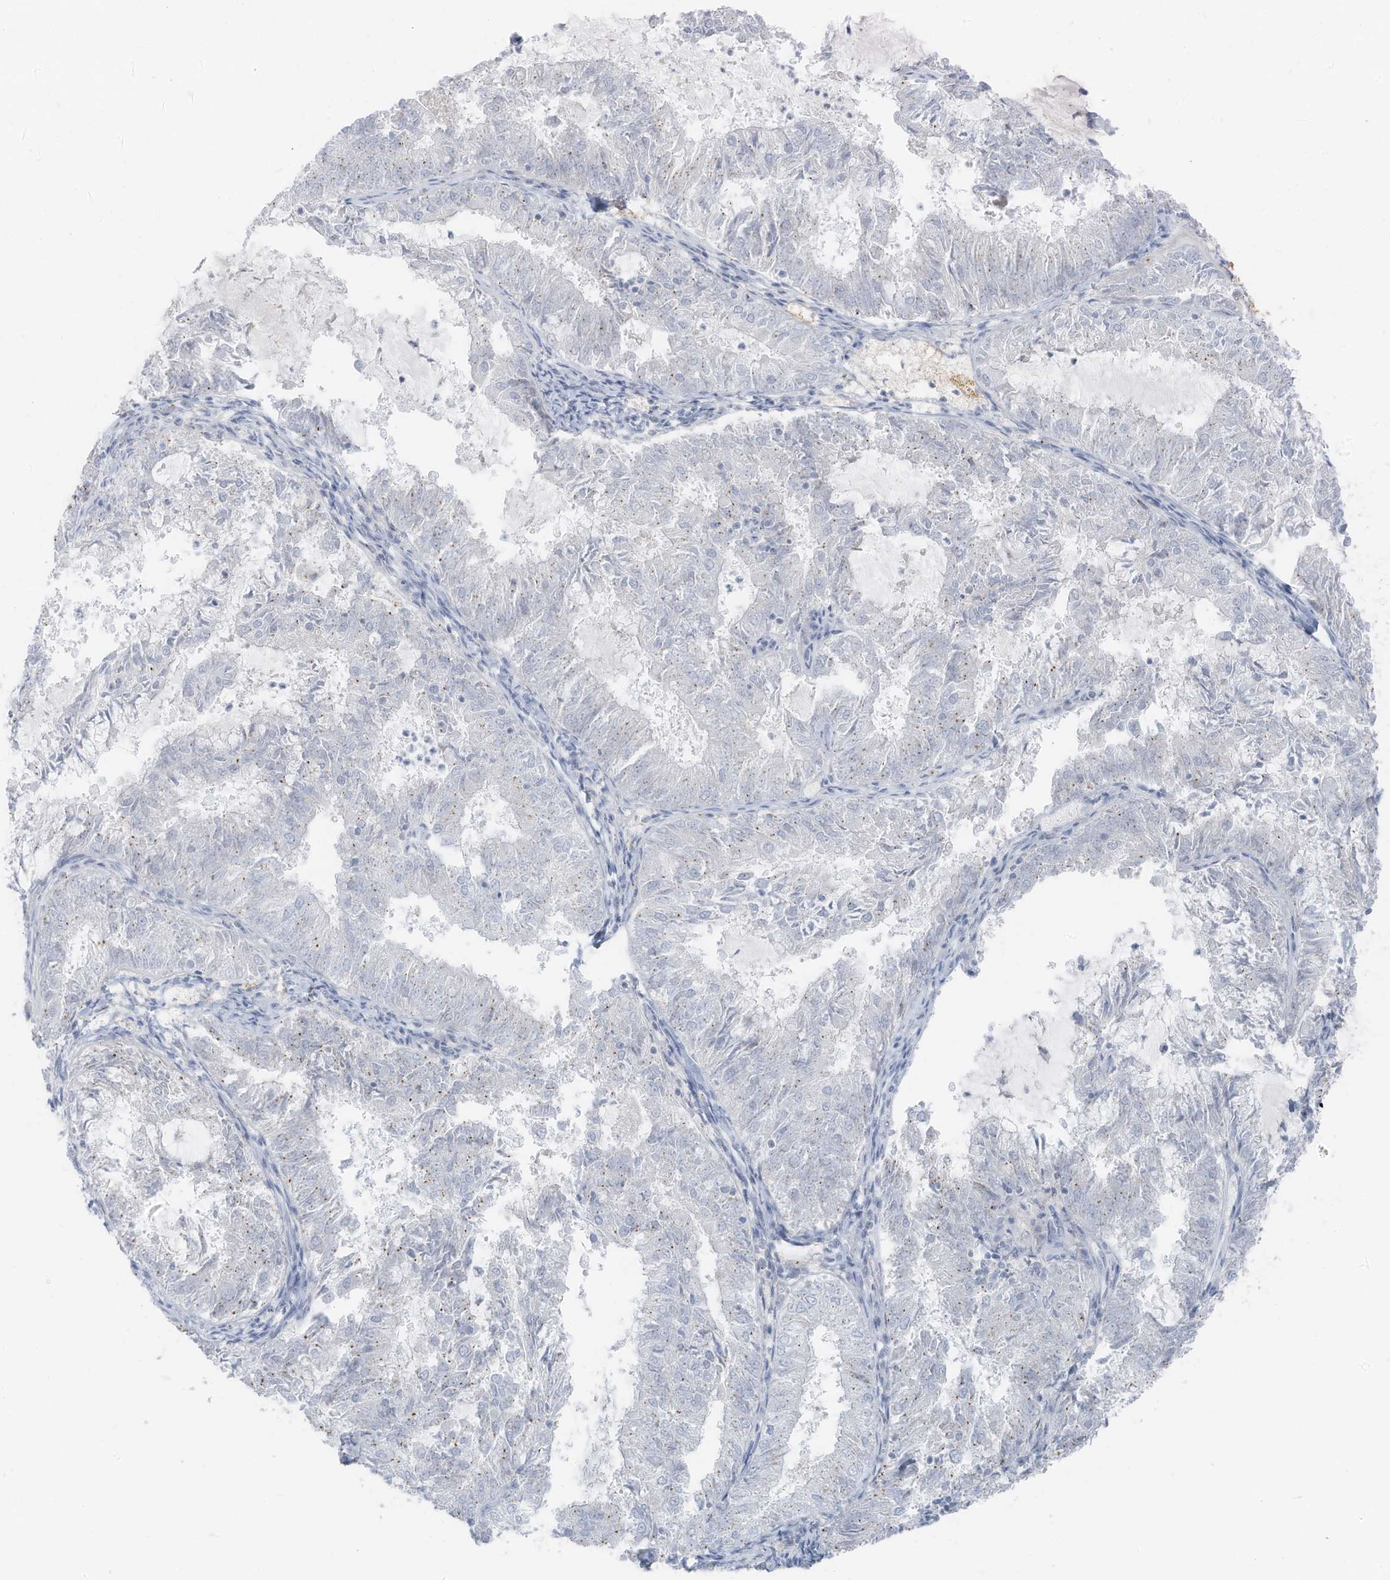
{"staining": {"intensity": "weak", "quantity": "<25%", "location": "cytoplasmic/membranous"}, "tissue": "endometrial cancer", "cell_type": "Tumor cells", "image_type": "cancer", "snomed": [{"axis": "morphology", "description": "Adenocarcinoma, NOS"}, {"axis": "topography", "description": "Endometrium"}], "caption": "Micrograph shows no significant protein expression in tumor cells of endometrial cancer (adenocarcinoma).", "gene": "SLC25A43", "patient": {"sex": "female", "age": 57}}